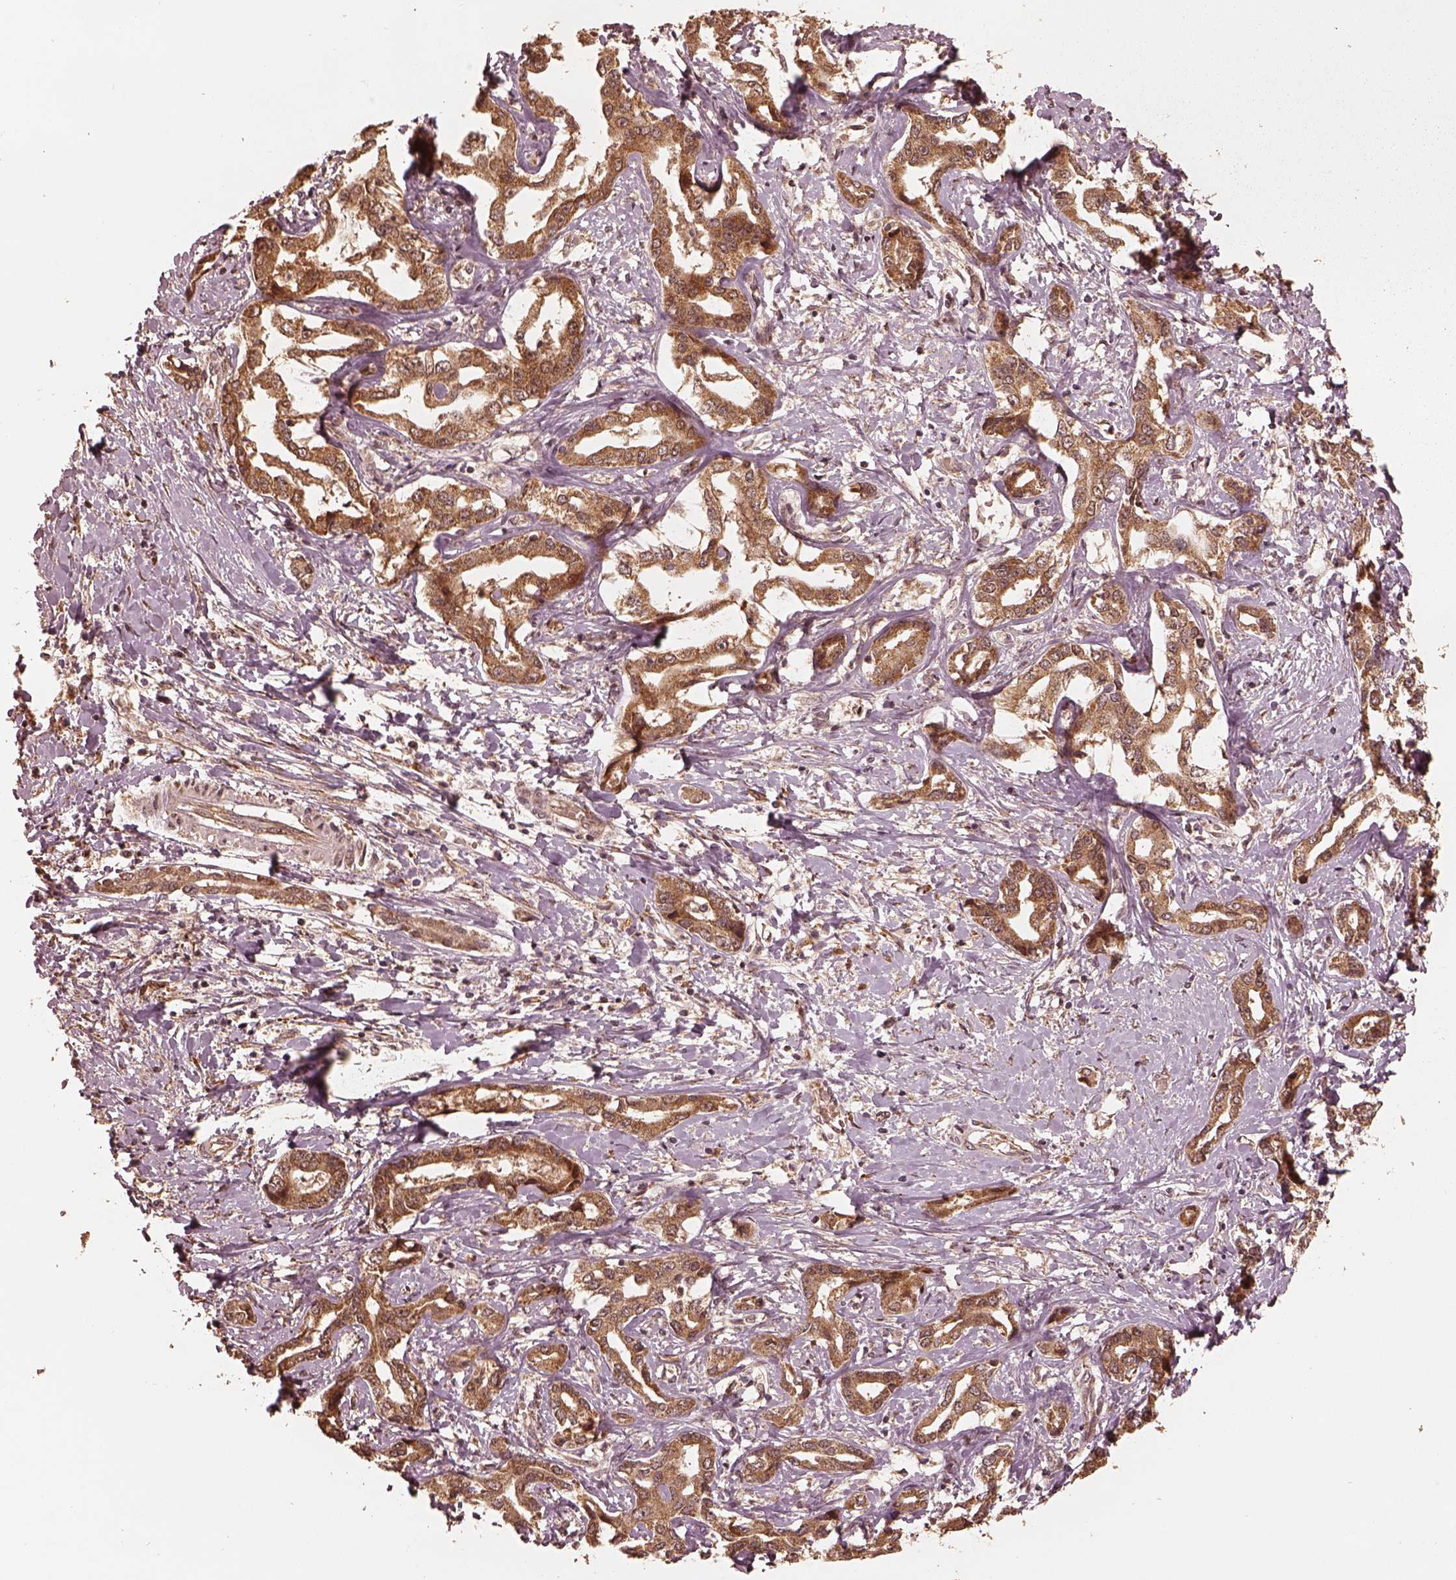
{"staining": {"intensity": "strong", "quantity": ">75%", "location": "cytoplasmic/membranous"}, "tissue": "liver cancer", "cell_type": "Tumor cells", "image_type": "cancer", "snomed": [{"axis": "morphology", "description": "Cholangiocarcinoma"}, {"axis": "topography", "description": "Liver"}], "caption": "The micrograph reveals staining of liver cancer (cholangiocarcinoma), revealing strong cytoplasmic/membranous protein positivity (brown color) within tumor cells.", "gene": "DNAJC25", "patient": {"sex": "male", "age": 59}}